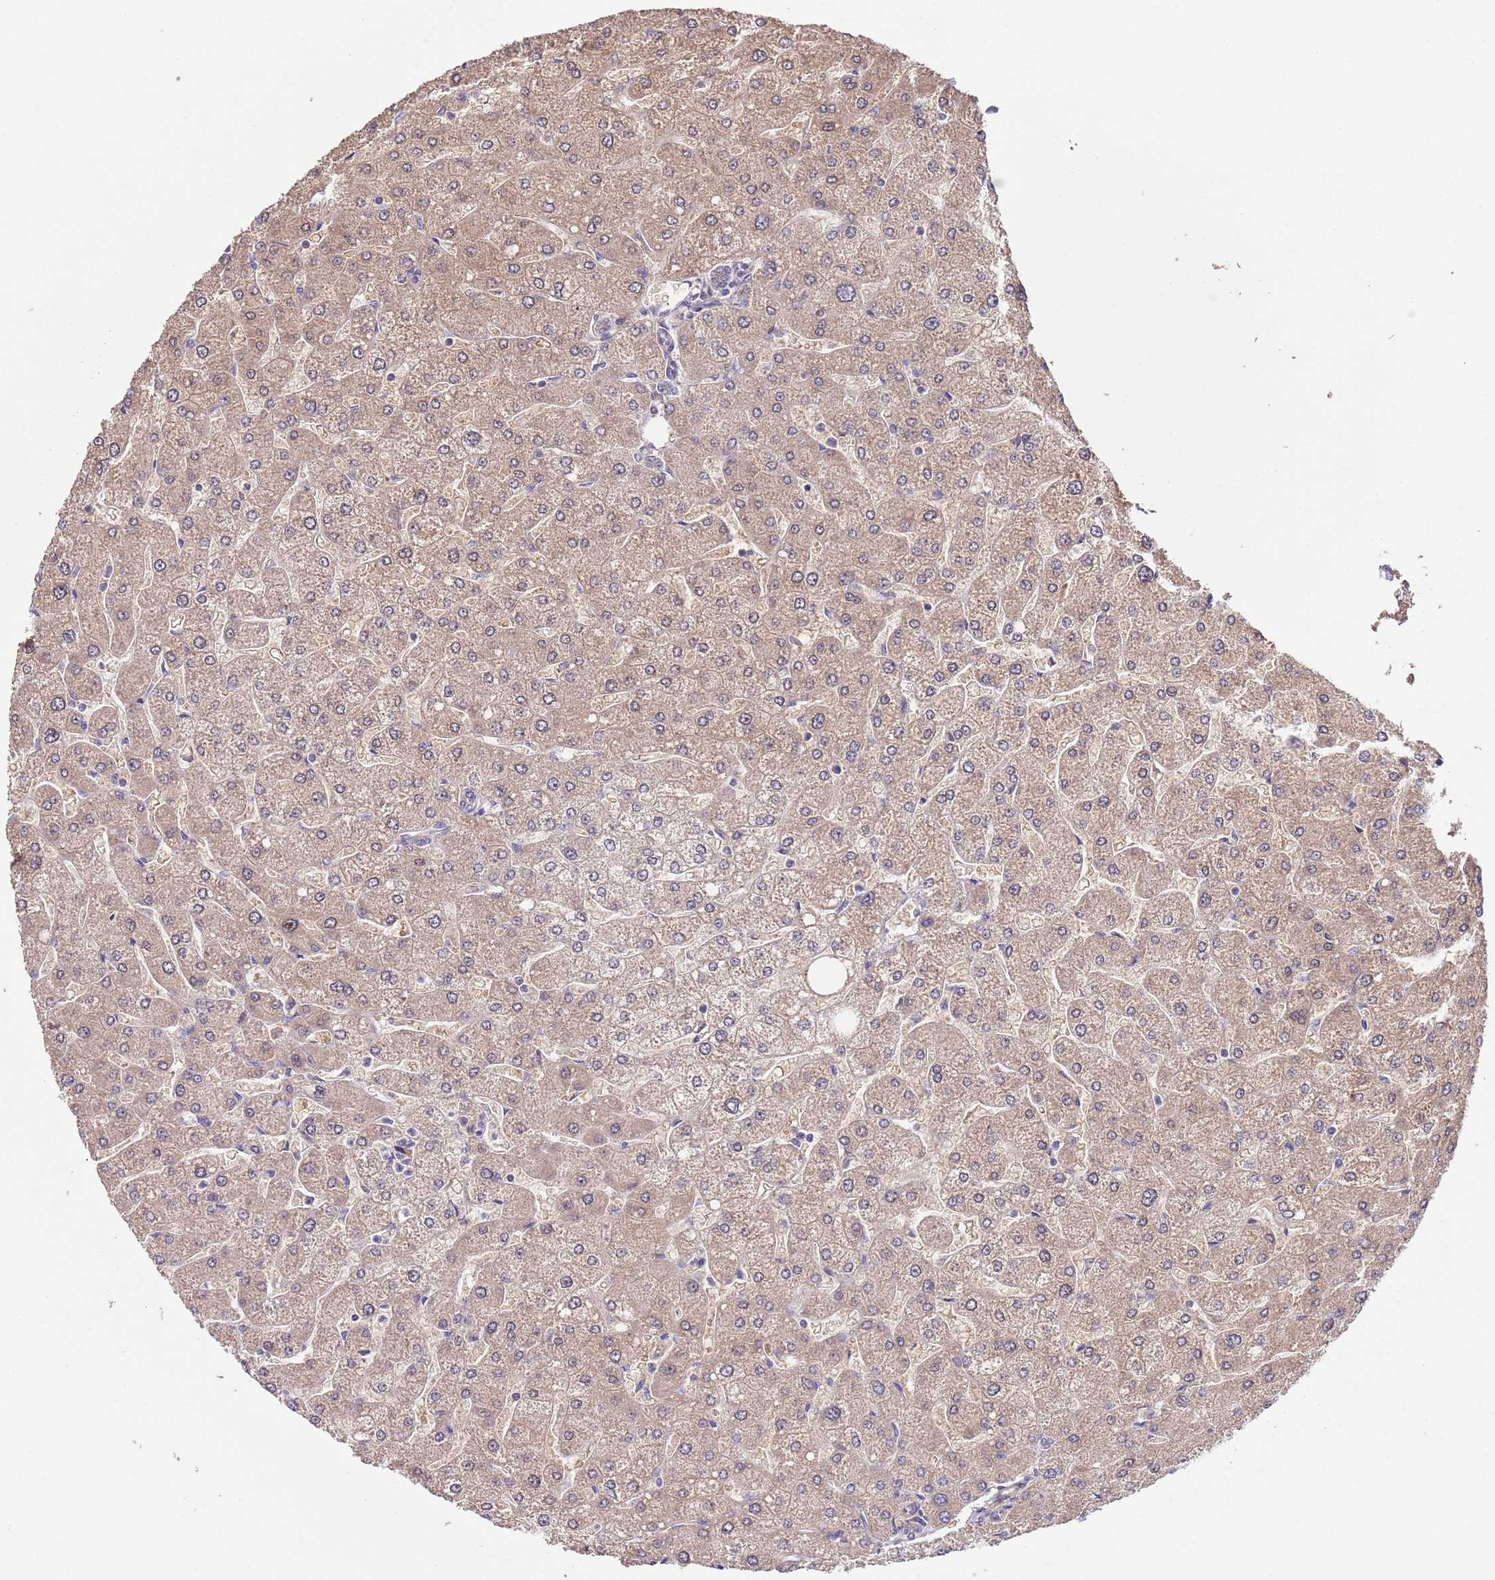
{"staining": {"intensity": "weak", "quantity": "<25%", "location": "cytoplasmic/membranous"}, "tissue": "liver", "cell_type": "Cholangiocytes", "image_type": "normal", "snomed": [{"axis": "morphology", "description": "Normal tissue, NOS"}, {"axis": "topography", "description": "Liver"}], "caption": "A high-resolution image shows immunohistochemistry (IHC) staining of benign liver, which exhibits no significant expression in cholangiocytes.", "gene": "FAM89B", "patient": {"sex": "male", "age": 55}}